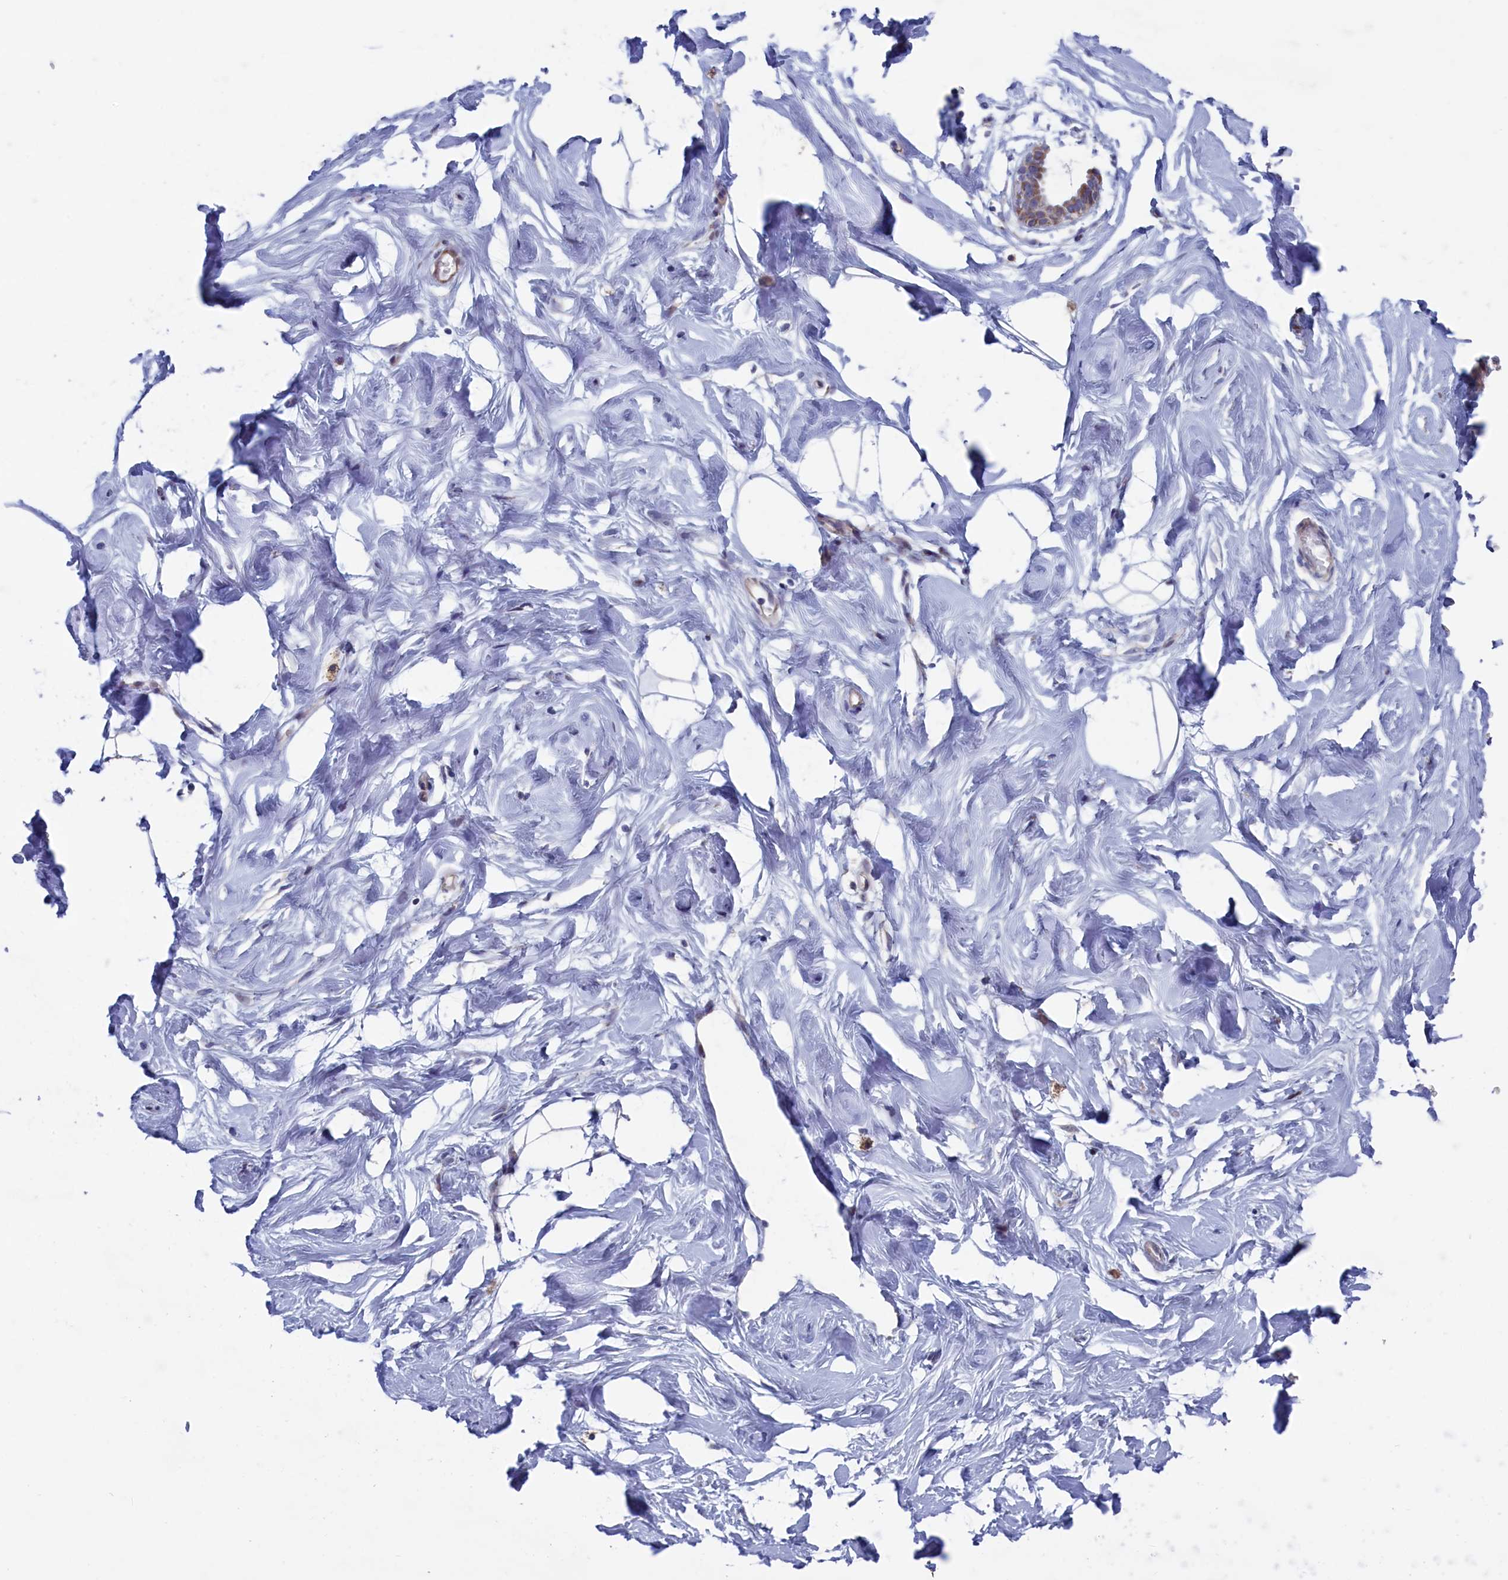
{"staining": {"intensity": "negative", "quantity": "none", "location": "none"}, "tissue": "breast", "cell_type": "Adipocytes", "image_type": "normal", "snomed": [{"axis": "morphology", "description": "Normal tissue, NOS"}, {"axis": "morphology", "description": "Adenoma, NOS"}, {"axis": "topography", "description": "Breast"}], "caption": "Human breast stained for a protein using immunohistochemistry (IHC) displays no positivity in adipocytes.", "gene": "NIBAN3", "patient": {"sex": "female", "age": 23}}